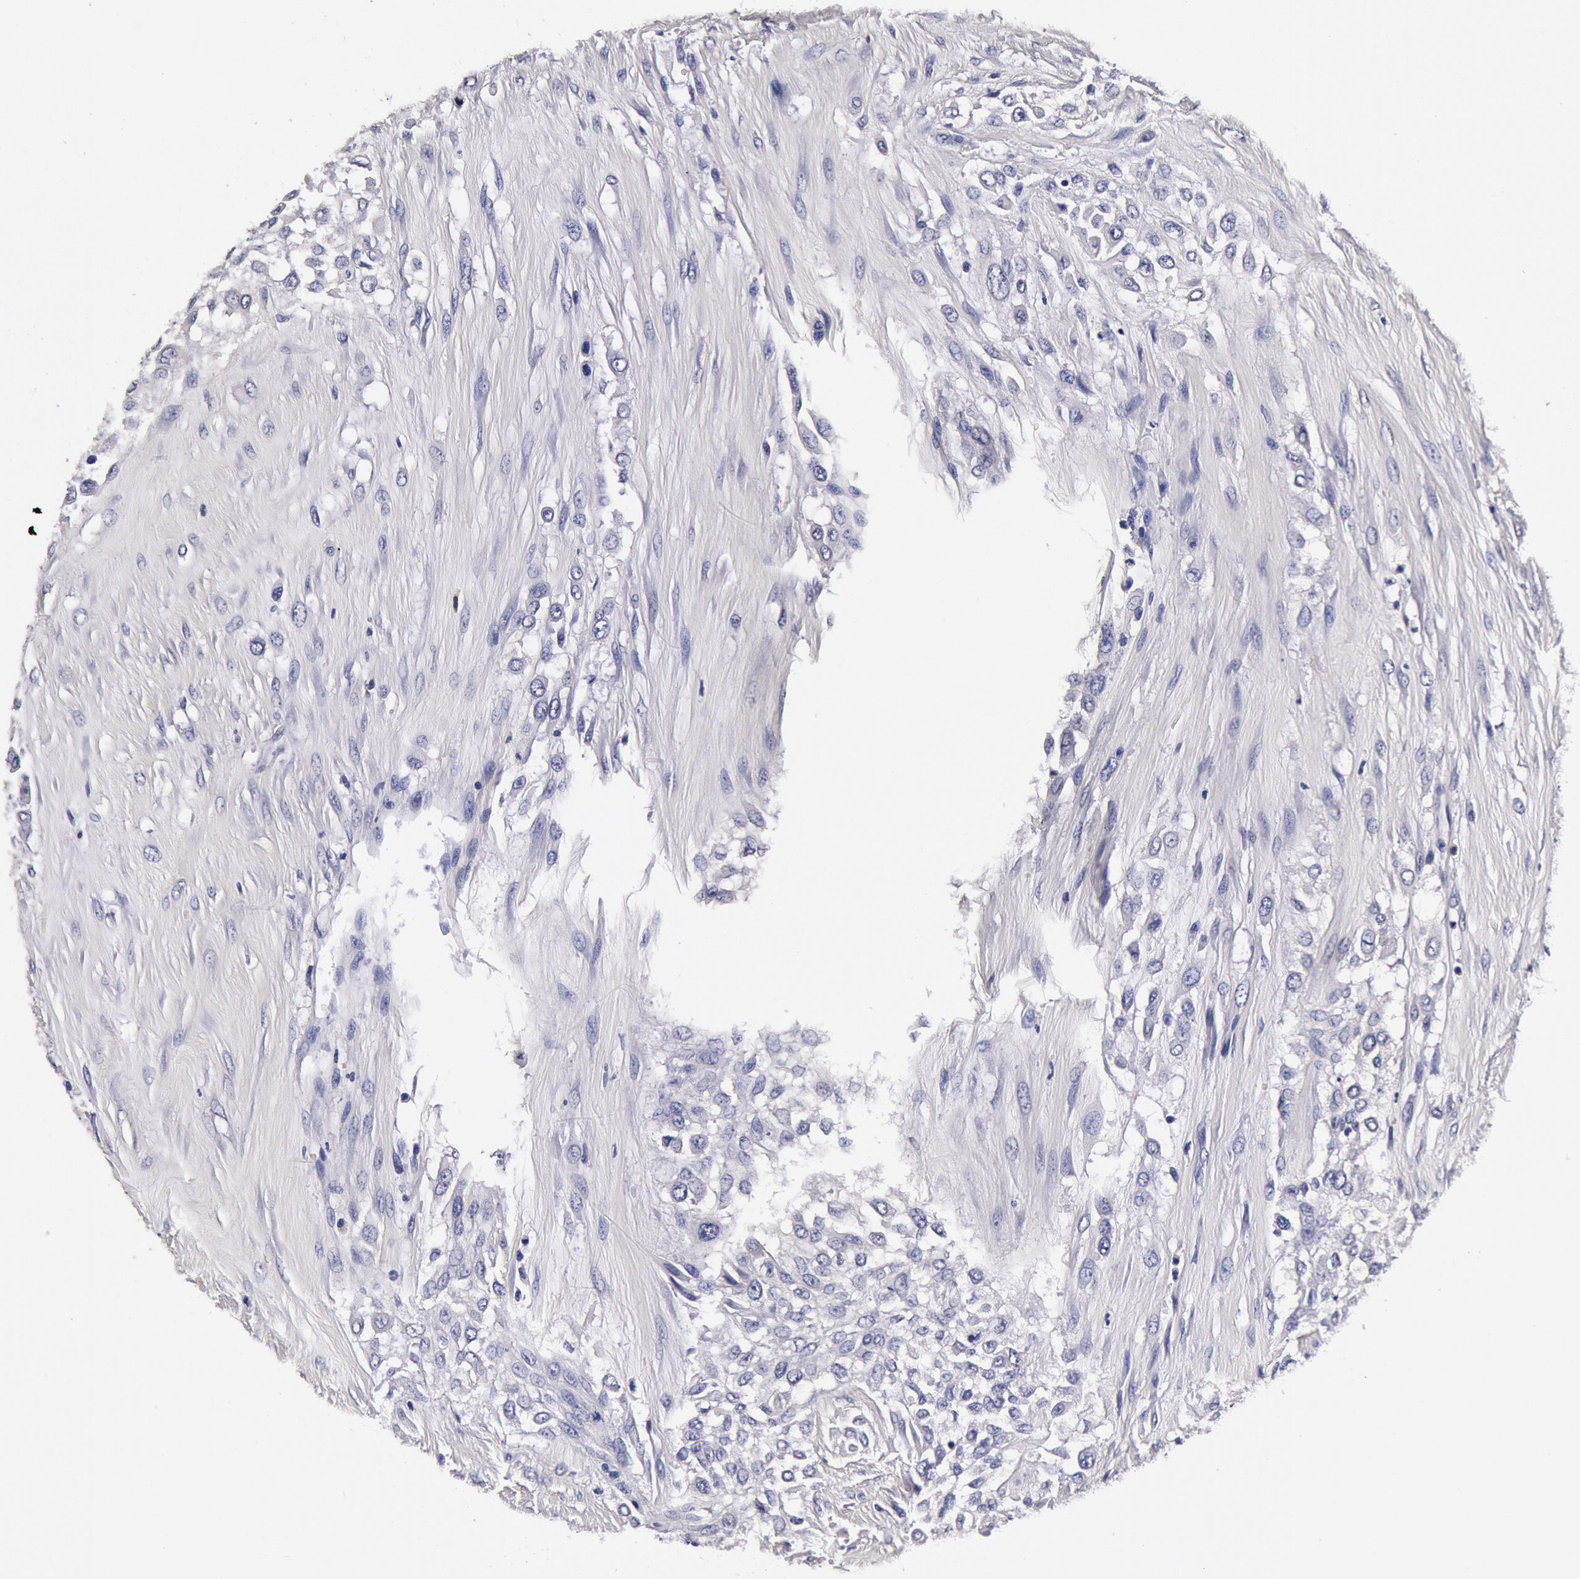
{"staining": {"intensity": "negative", "quantity": "none", "location": "none"}, "tissue": "urothelial cancer", "cell_type": "Tumor cells", "image_type": "cancer", "snomed": [{"axis": "morphology", "description": "Urothelial carcinoma, High grade"}, {"axis": "topography", "description": "Urinary bladder"}], "caption": "Immunohistochemical staining of human urothelial cancer demonstrates no significant positivity in tumor cells. The staining is performed using DAB brown chromogen with nuclei counter-stained in using hematoxylin.", "gene": "CCDC22", "patient": {"sex": "male", "age": 57}}